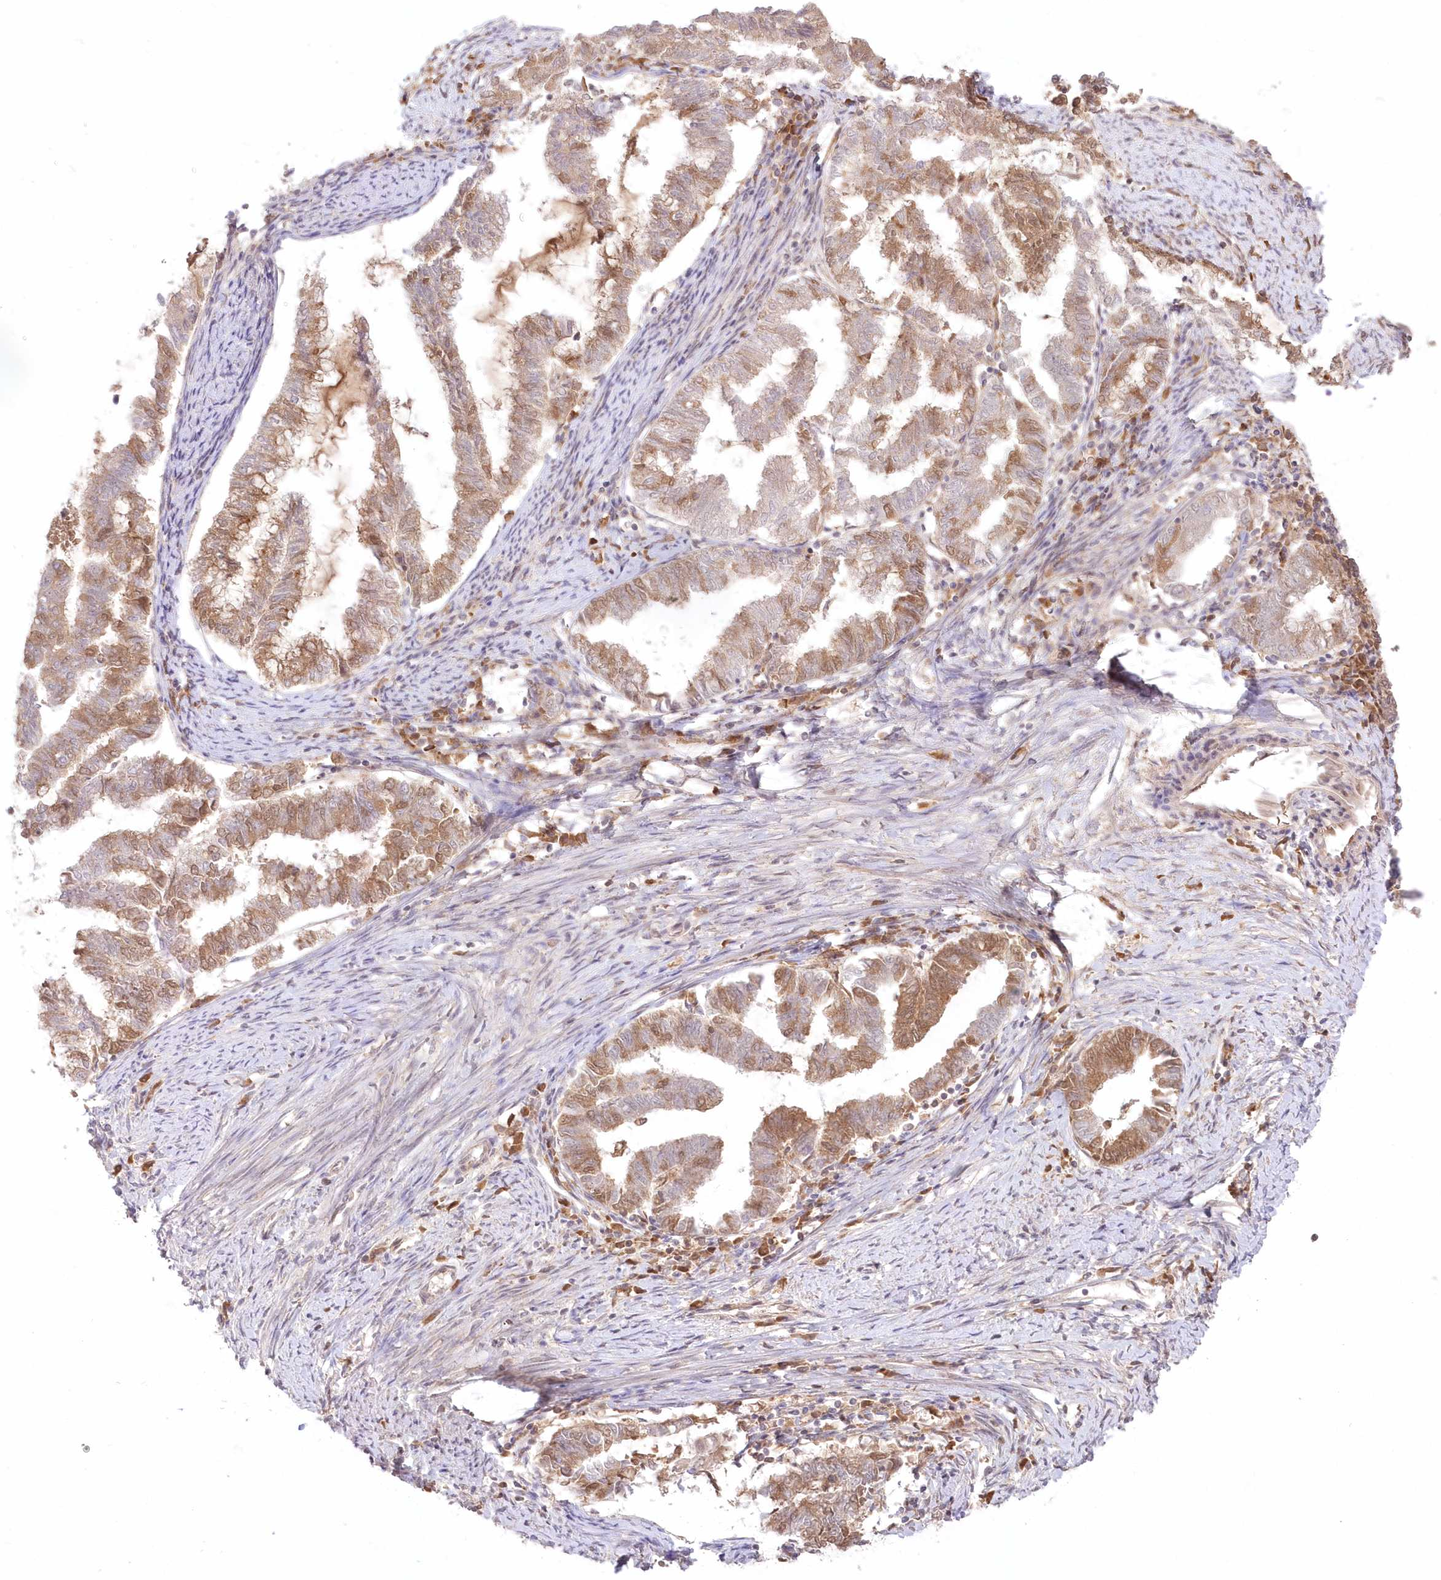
{"staining": {"intensity": "moderate", "quantity": ">75%", "location": "cytoplasmic/membranous,nuclear"}, "tissue": "endometrial cancer", "cell_type": "Tumor cells", "image_type": "cancer", "snomed": [{"axis": "morphology", "description": "Adenocarcinoma, NOS"}, {"axis": "topography", "description": "Endometrium"}], "caption": "Immunohistochemistry (IHC) micrograph of endometrial adenocarcinoma stained for a protein (brown), which displays medium levels of moderate cytoplasmic/membranous and nuclear staining in about >75% of tumor cells.", "gene": "MTMR3", "patient": {"sex": "female", "age": 79}}